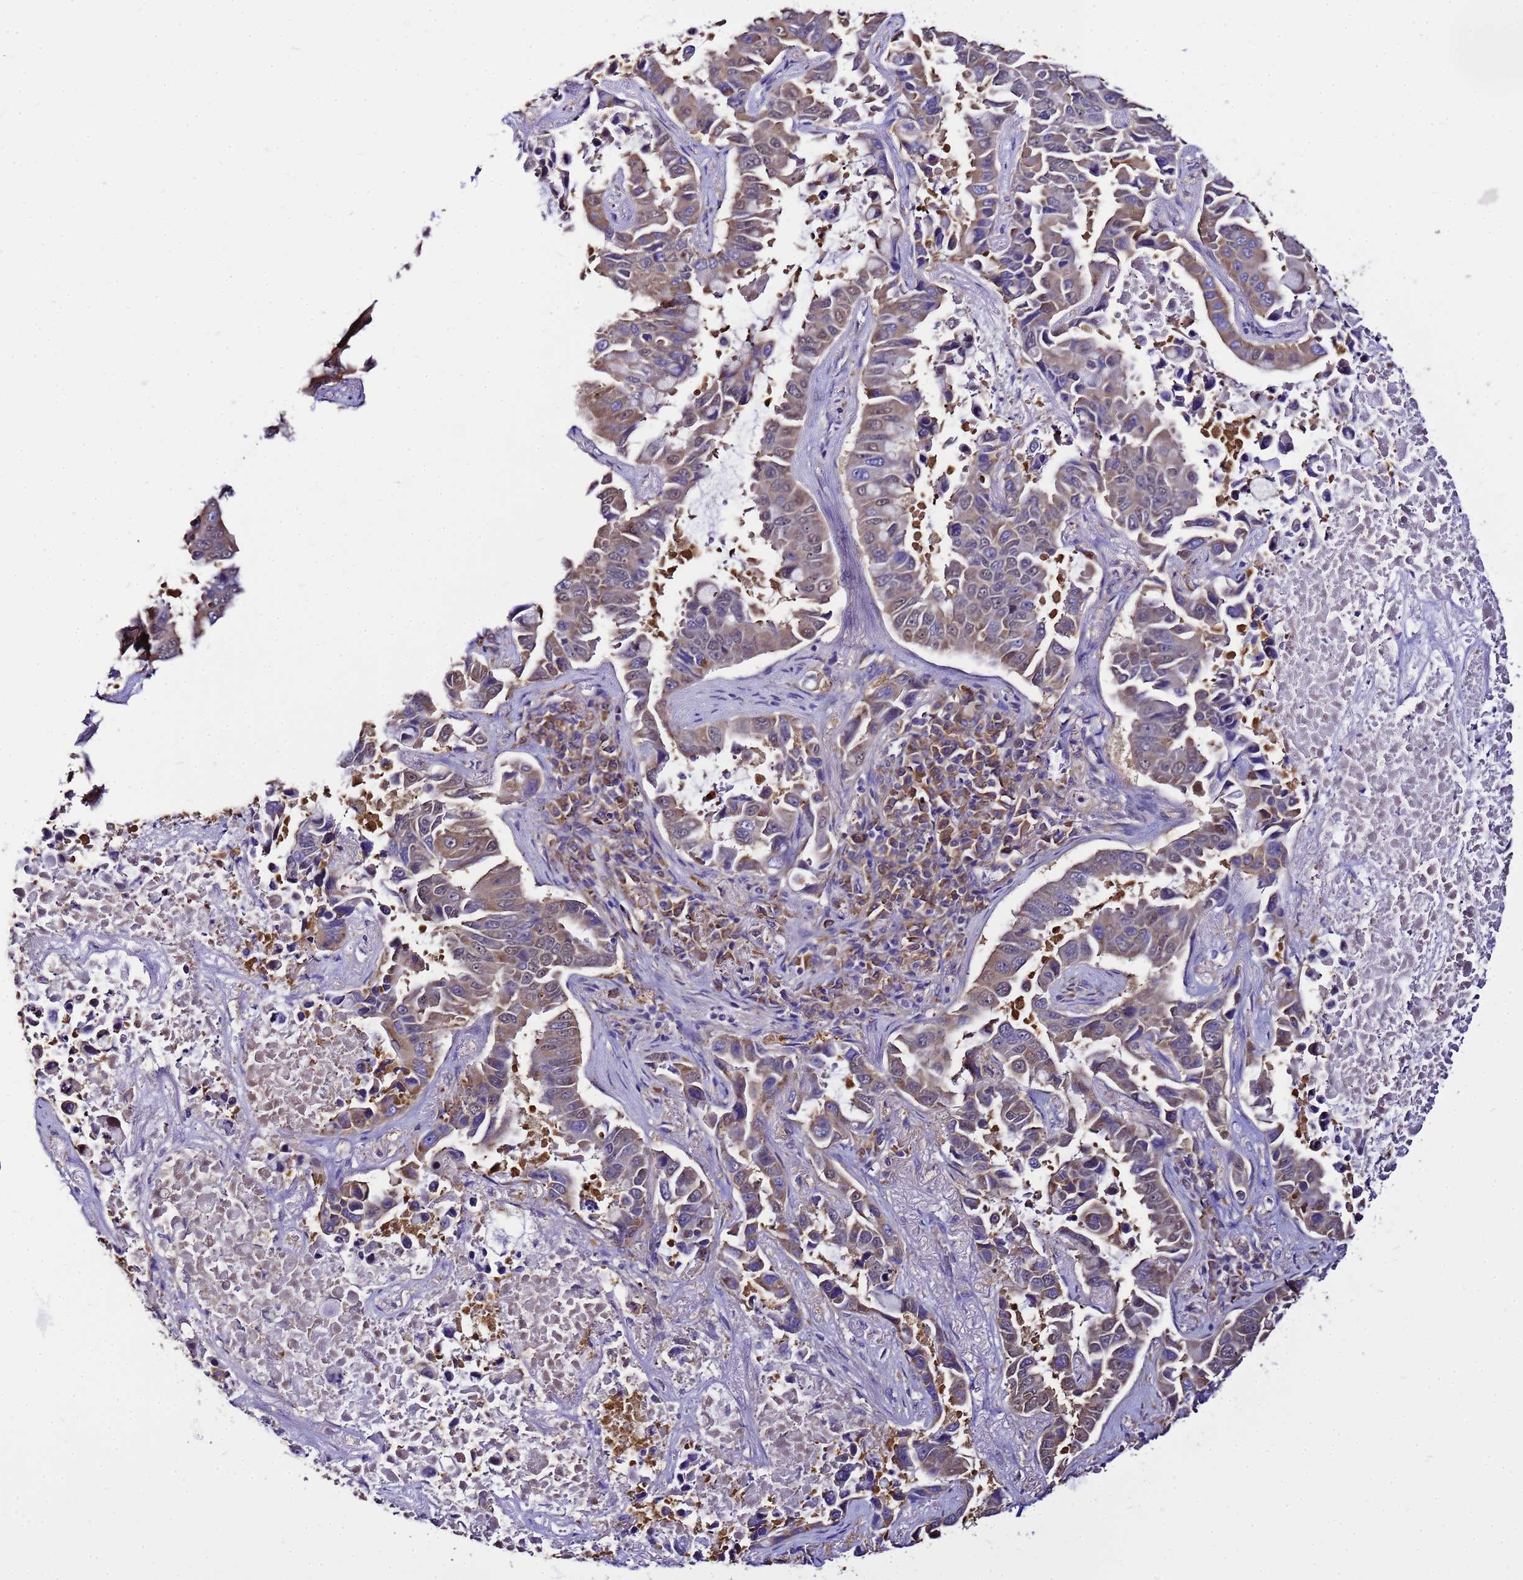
{"staining": {"intensity": "moderate", "quantity": ">75%", "location": "cytoplasmic/membranous"}, "tissue": "lung cancer", "cell_type": "Tumor cells", "image_type": "cancer", "snomed": [{"axis": "morphology", "description": "Adenocarcinoma, NOS"}, {"axis": "topography", "description": "Lung"}], "caption": "Immunohistochemistry (IHC) of human lung adenocarcinoma shows medium levels of moderate cytoplasmic/membranous expression in about >75% of tumor cells.", "gene": "NARS1", "patient": {"sex": "male", "age": 64}}